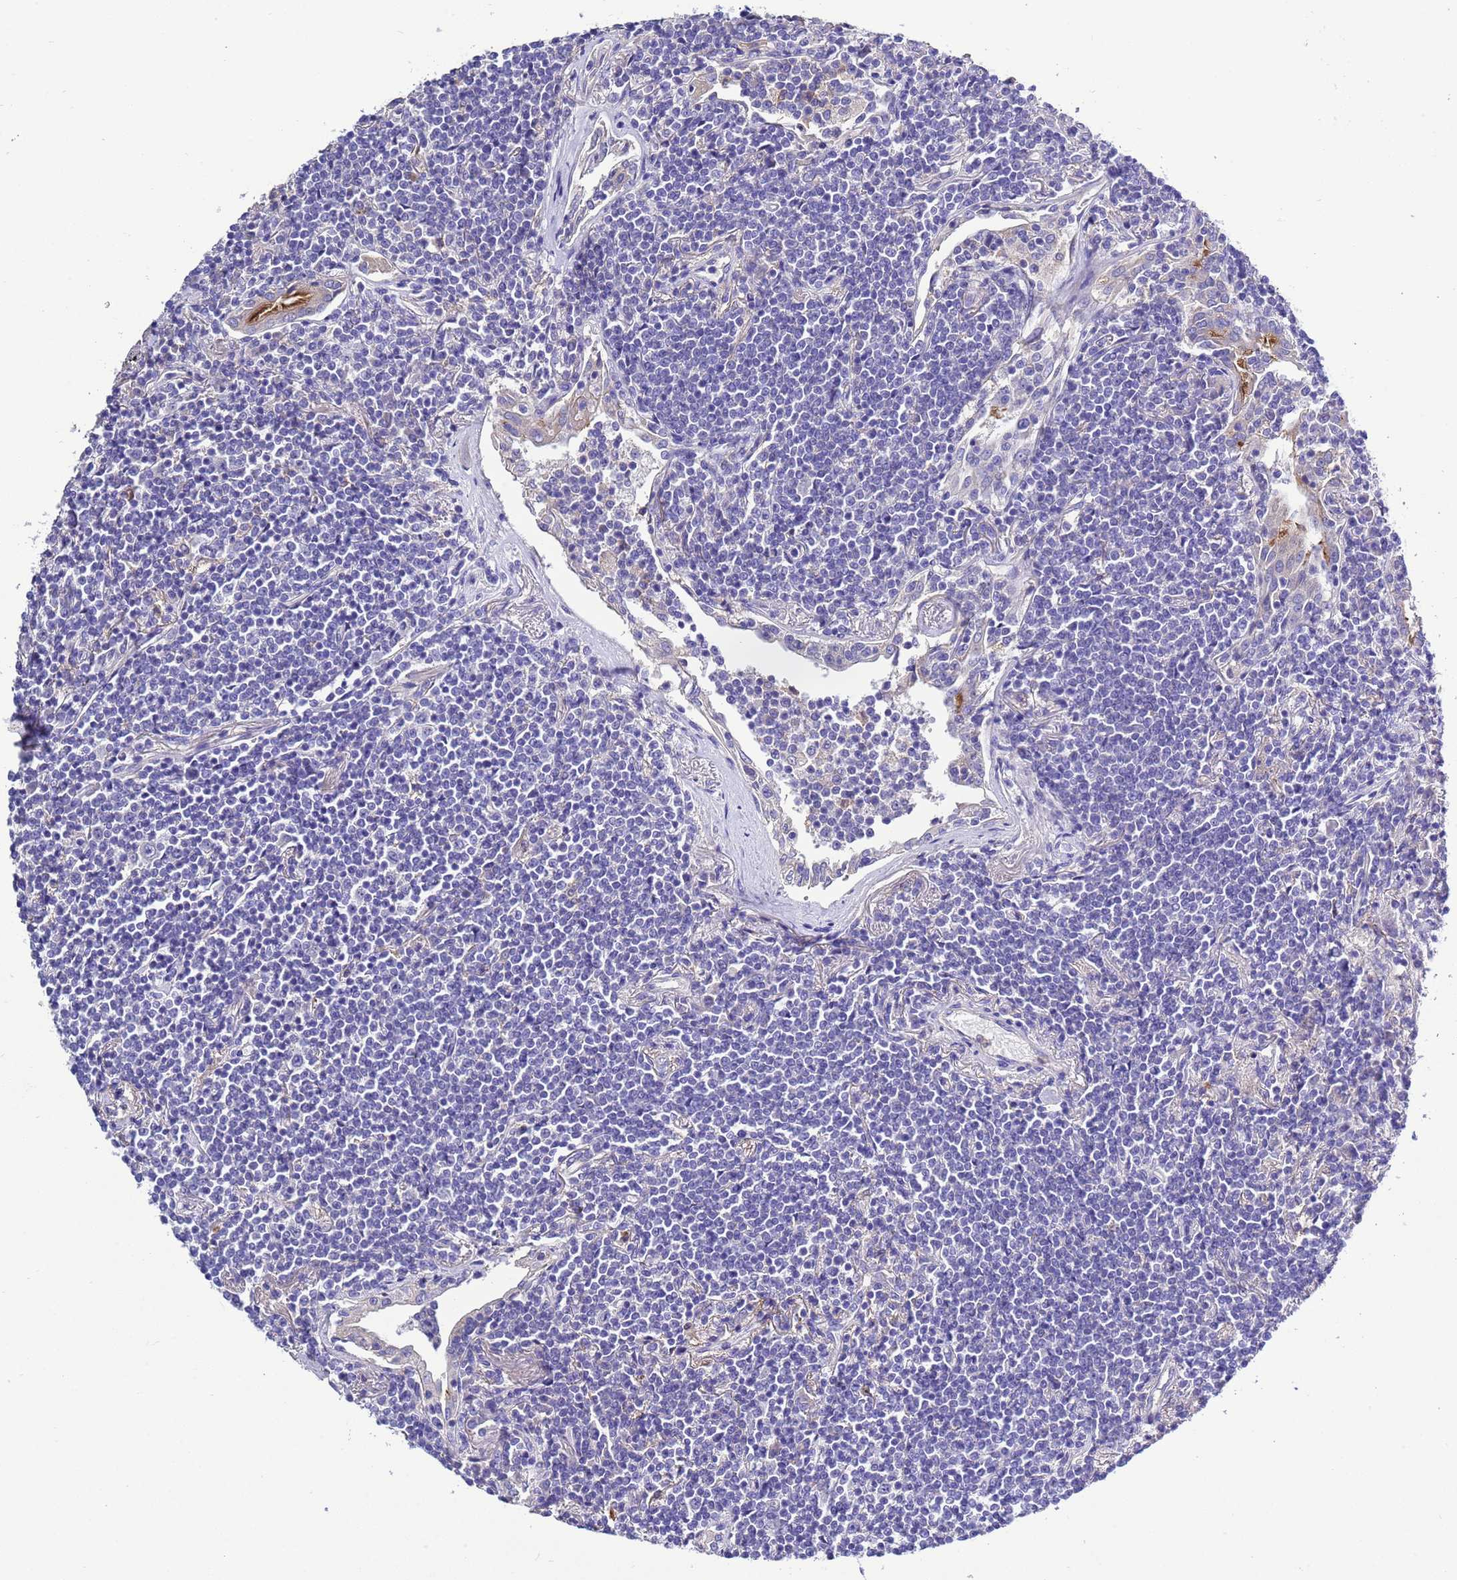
{"staining": {"intensity": "negative", "quantity": "none", "location": "none"}, "tissue": "lymphoma", "cell_type": "Tumor cells", "image_type": "cancer", "snomed": [{"axis": "morphology", "description": "Malignant lymphoma, non-Hodgkin's type, Low grade"}, {"axis": "topography", "description": "Lung"}], "caption": "Tumor cells show no significant protein staining in low-grade malignant lymphoma, non-Hodgkin's type.", "gene": "KICS2", "patient": {"sex": "female", "age": 71}}